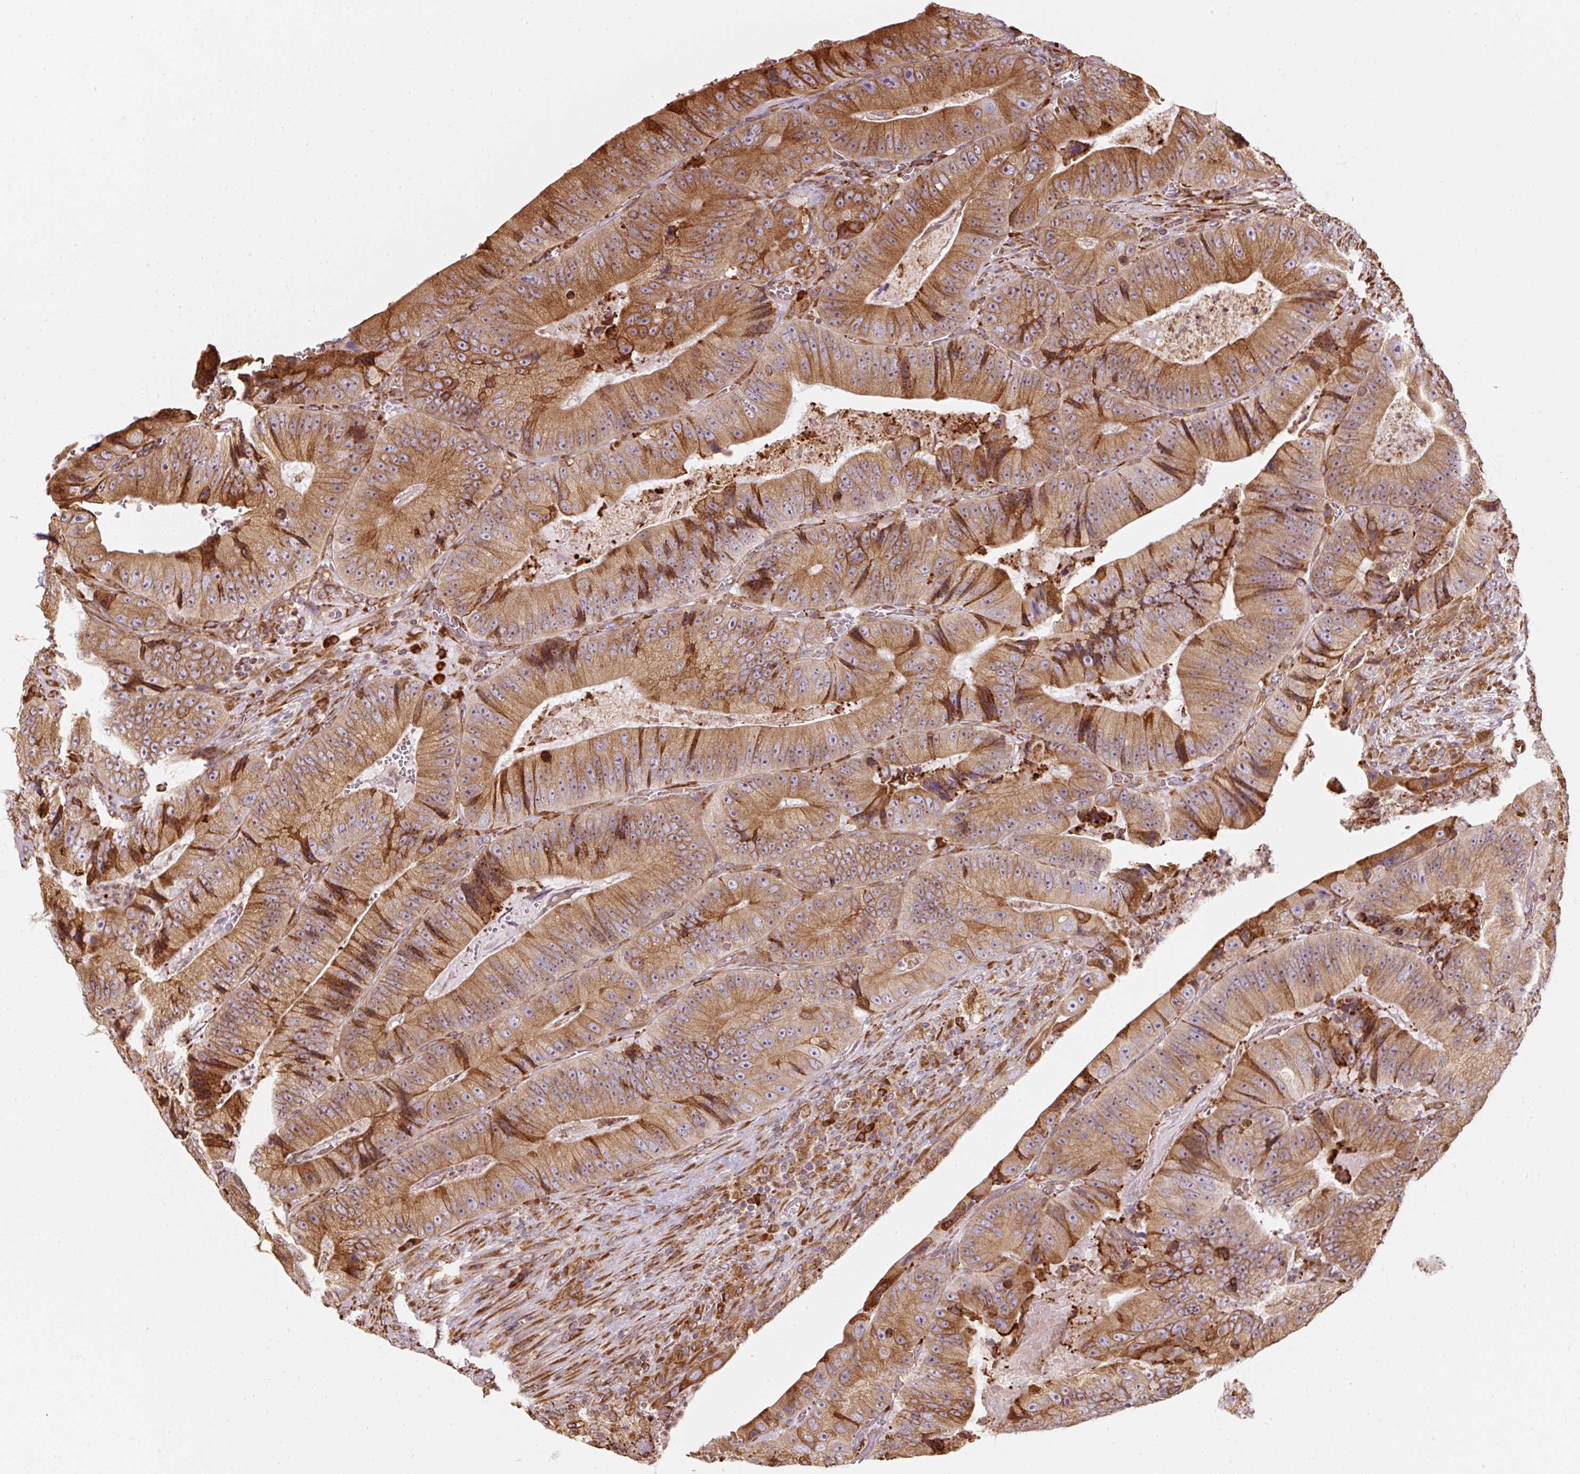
{"staining": {"intensity": "strong", "quantity": ">75%", "location": "cytoplasmic/membranous"}, "tissue": "colorectal cancer", "cell_type": "Tumor cells", "image_type": "cancer", "snomed": [{"axis": "morphology", "description": "Adenocarcinoma, NOS"}, {"axis": "topography", "description": "Colon"}], "caption": "Protein analysis of colorectal cancer (adenocarcinoma) tissue reveals strong cytoplasmic/membranous expression in about >75% of tumor cells. (brown staining indicates protein expression, while blue staining denotes nuclei).", "gene": "PRKCSH", "patient": {"sex": "female", "age": 86}}